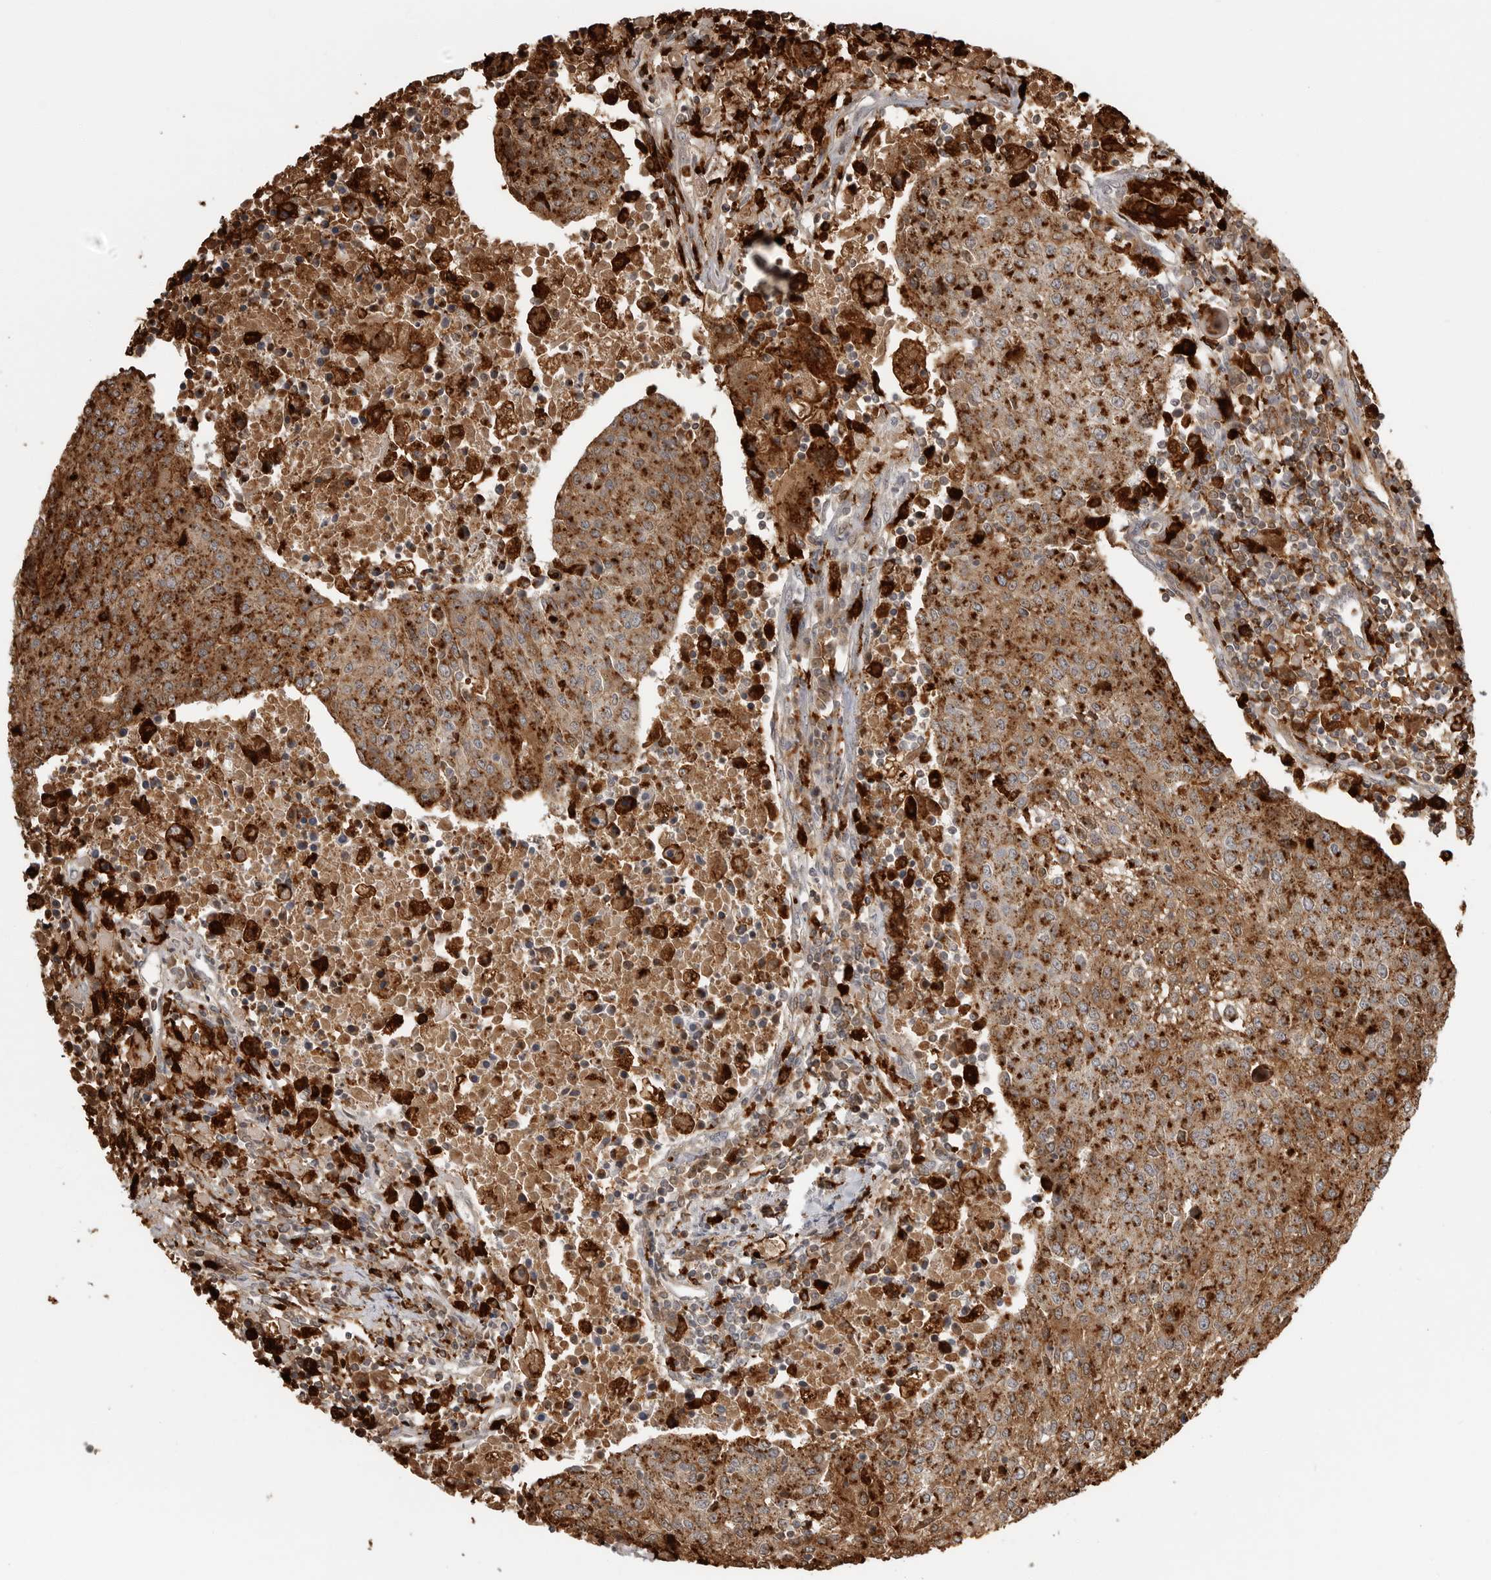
{"staining": {"intensity": "moderate", "quantity": ">75%", "location": "cytoplasmic/membranous"}, "tissue": "urothelial cancer", "cell_type": "Tumor cells", "image_type": "cancer", "snomed": [{"axis": "morphology", "description": "Urothelial carcinoma, High grade"}, {"axis": "topography", "description": "Urinary bladder"}], "caption": "IHC histopathology image of urothelial cancer stained for a protein (brown), which reveals medium levels of moderate cytoplasmic/membranous staining in approximately >75% of tumor cells.", "gene": "IFI30", "patient": {"sex": "female", "age": 85}}